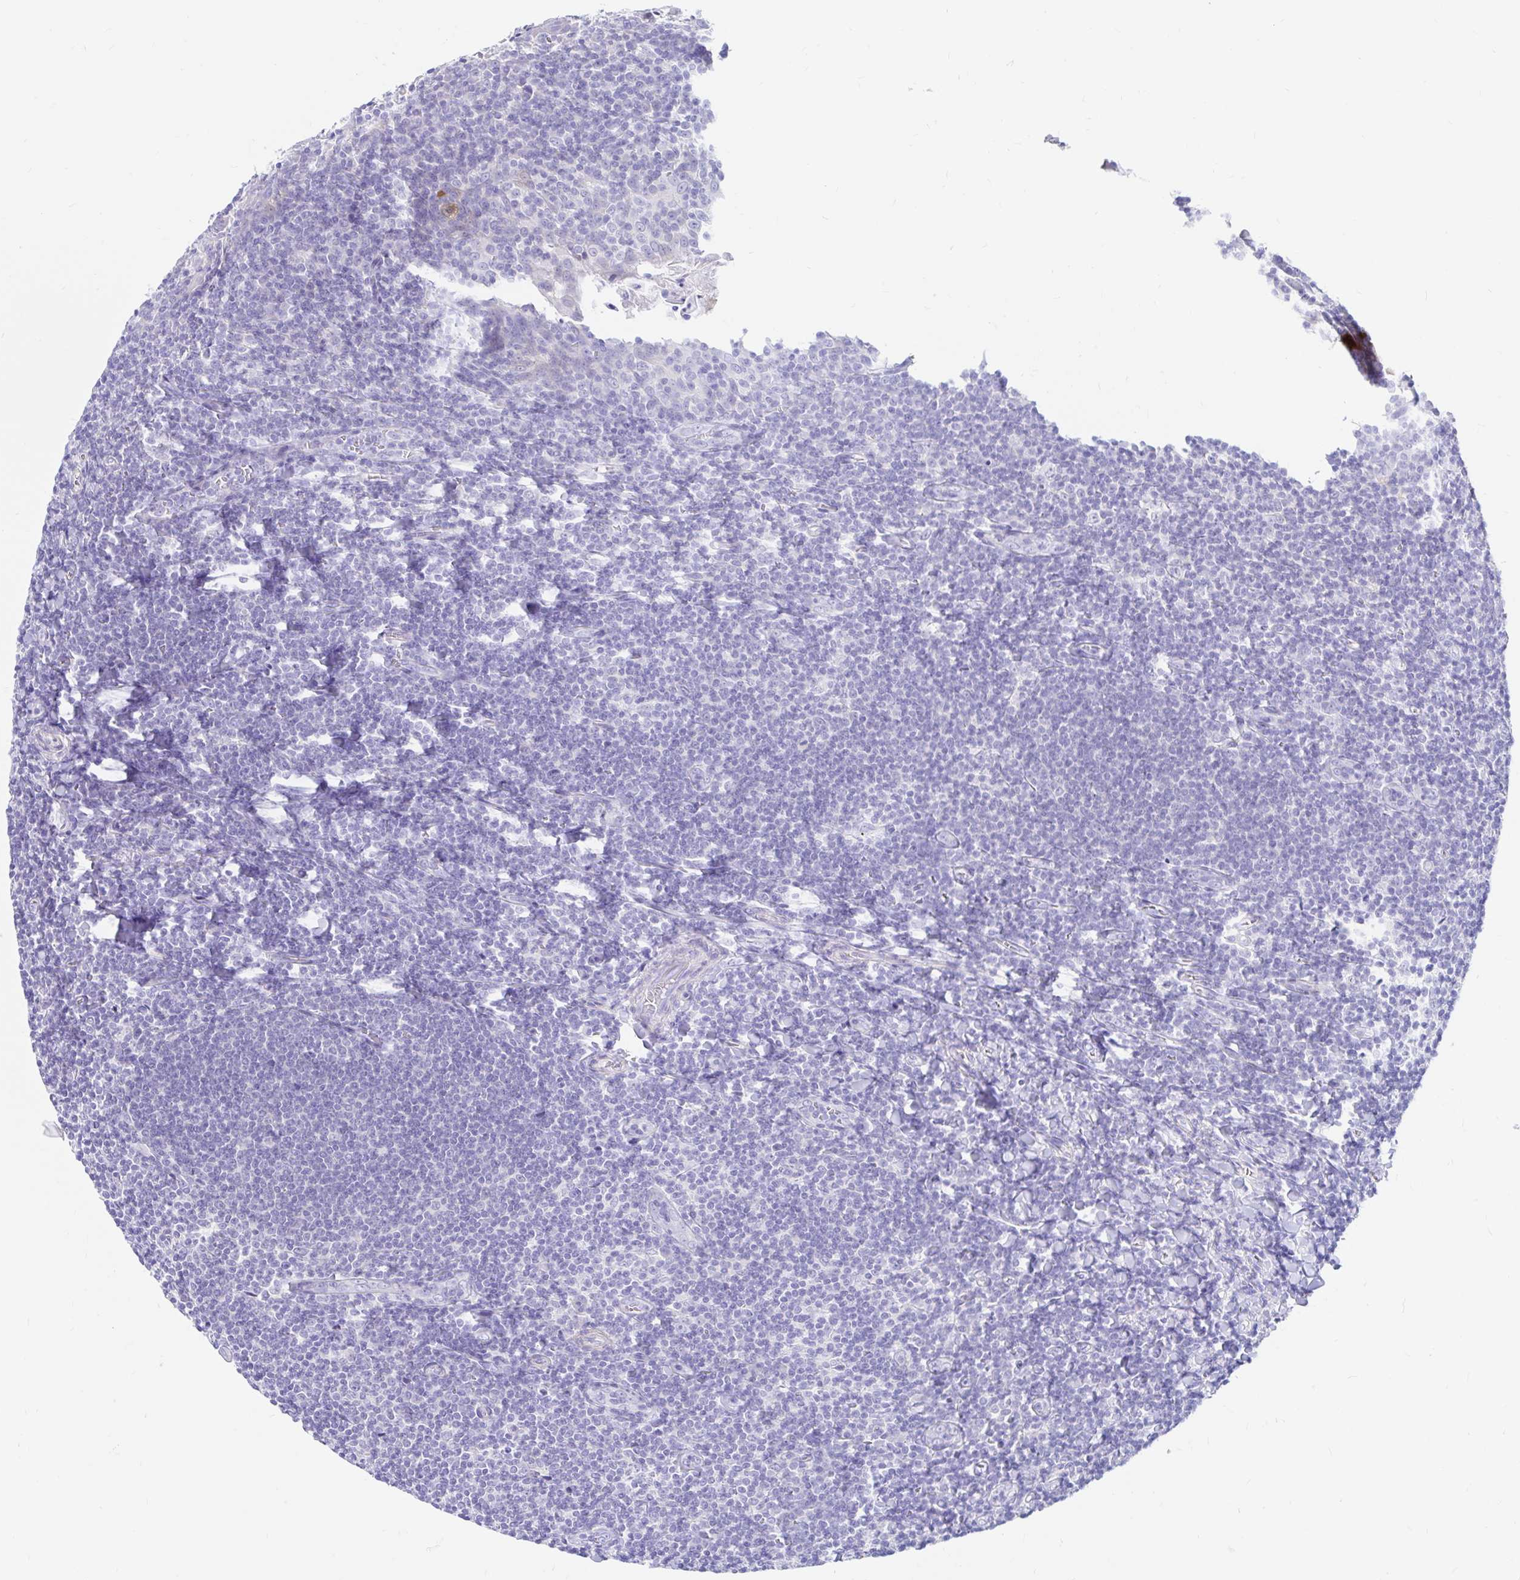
{"staining": {"intensity": "negative", "quantity": "none", "location": "none"}, "tissue": "tonsil", "cell_type": "Germinal center cells", "image_type": "normal", "snomed": [{"axis": "morphology", "description": "Normal tissue, NOS"}, {"axis": "topography", "description": "Tonsil"}], "caption": "An IHC photomicrograph of benign tonsil is shown. There is no staining in germinal center cells of tonsil. (Stains: DAB IHC with hematoxylin counter stain, Microscopy: brightfield microscopy at high magnification).", "gene": "PPP1R1B", "patient": {"sex": "male", "age": 27}}